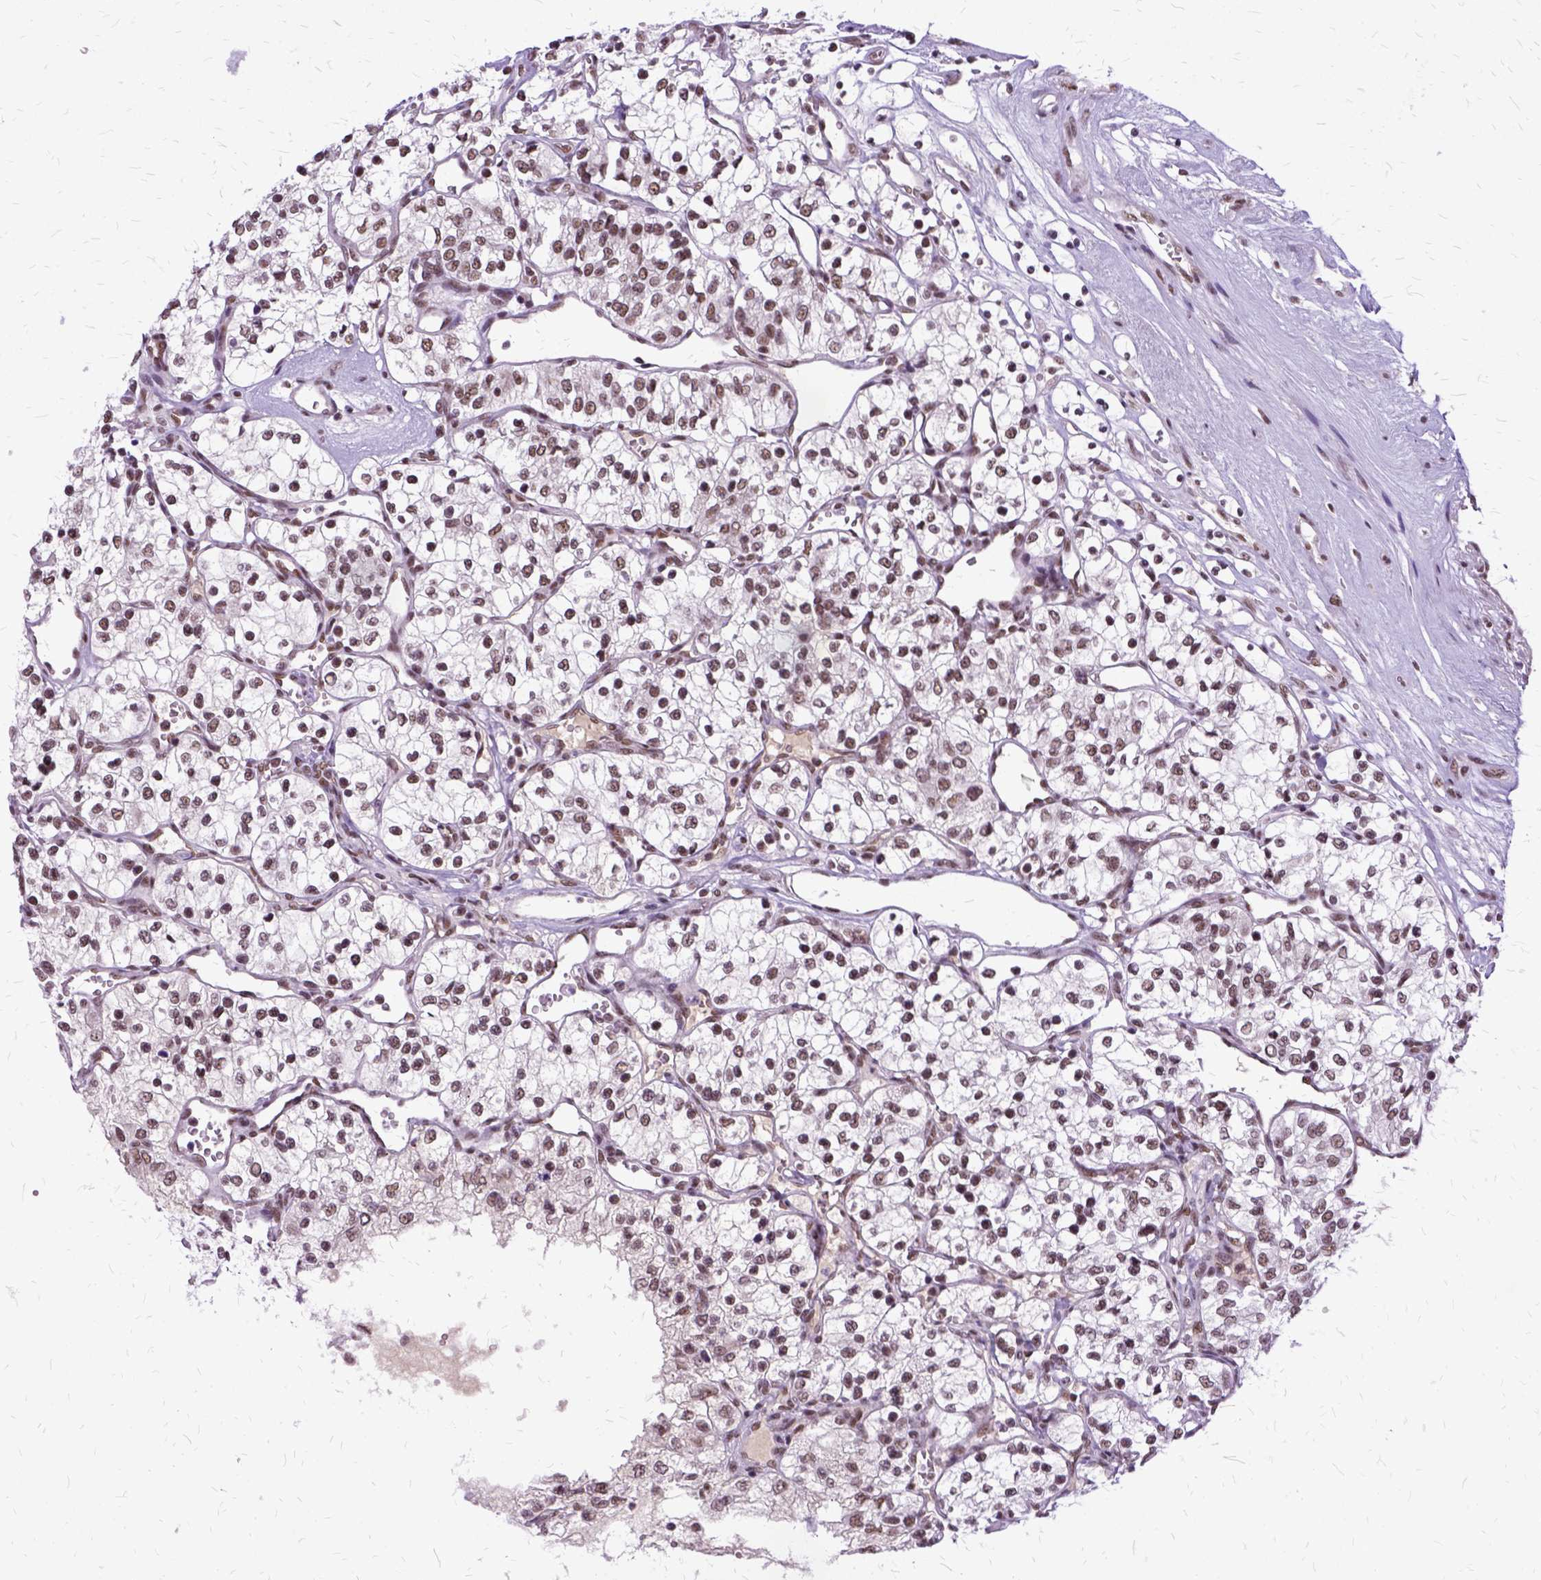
{"staining": {"intensity": "moderate", "quantity": "<25%", "location": "nuclear"}, "tissue": "renal cancer", "cell_type": "Tumor cells", "image_type": "cancer", "snomed": [{"axis": "morphology", "description": "Adenocarcinoma, NOS"}, {"axis": "topography", "description": "Kidney"}], "caption": "The immunohistochemical stain labels moderate nuclear positivity in tumor cells of renal cancer (adenocarcinoma) tissue.", "gene": "SETD1A", "patient": {"sex": "female", "age": 69}}